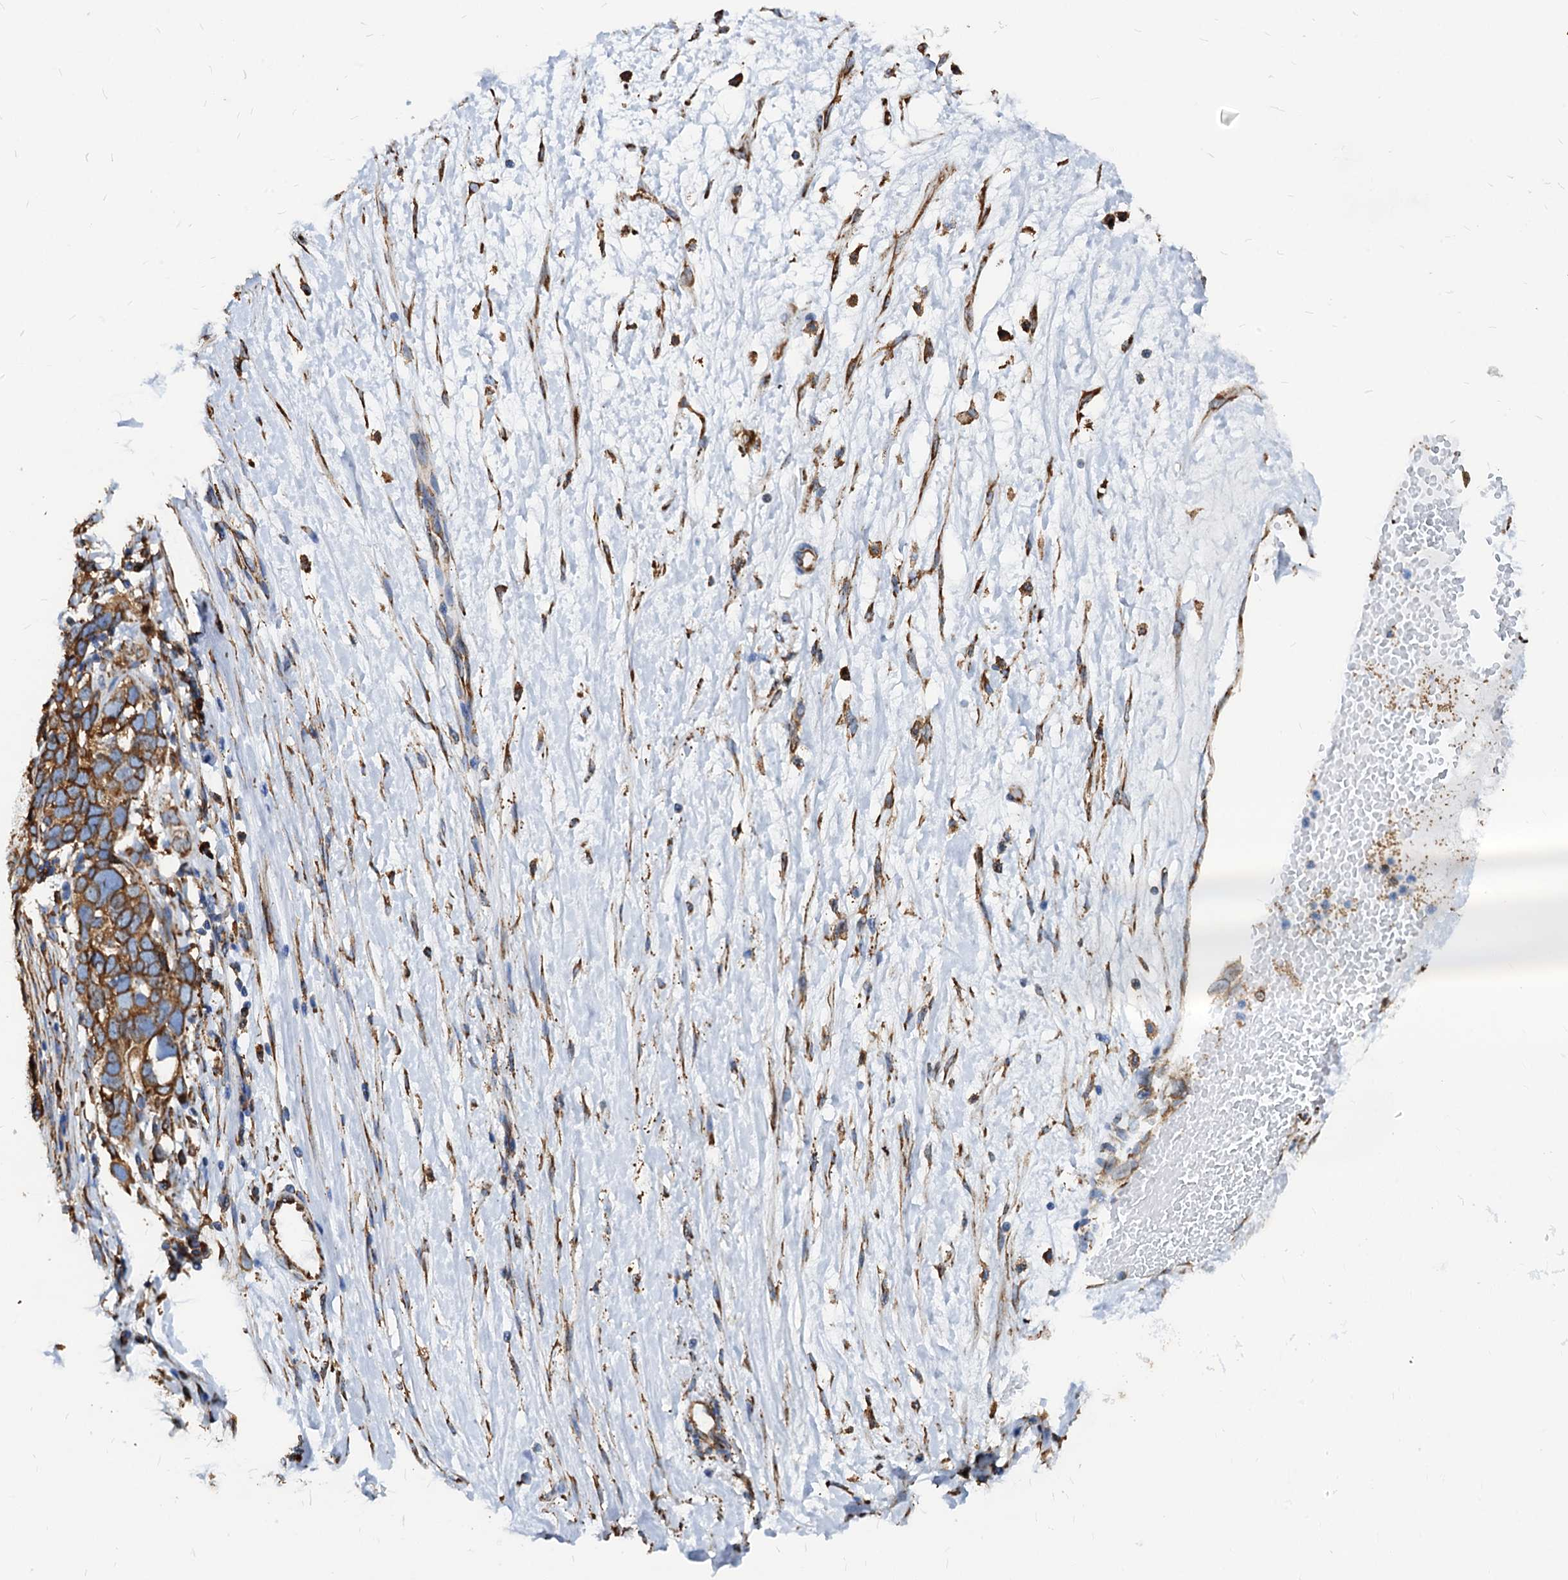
{"staining": {"intensity": "moderate", "quantity": ">75%", "location": "cytoplasmic/membranous"}, "tissue": "ovarian cancer", "cell_type": "Tumor cells", "image_type": "cancer", "snomed": [{"axis": "morphology", "description": "Cystadenocarcinoma, serous, NOS"}, {"axis": "topography", "description": "Ovary"}], "caption": "Immunohistochemical staining of serous cystadenocarcinoma (ovarian) exhibits moderate cytoplasmic/membranous protein expression in approximately >75% of tumor cells.", "gene": "HSPA5", "patient": {"sex": "female", "age": 54}}